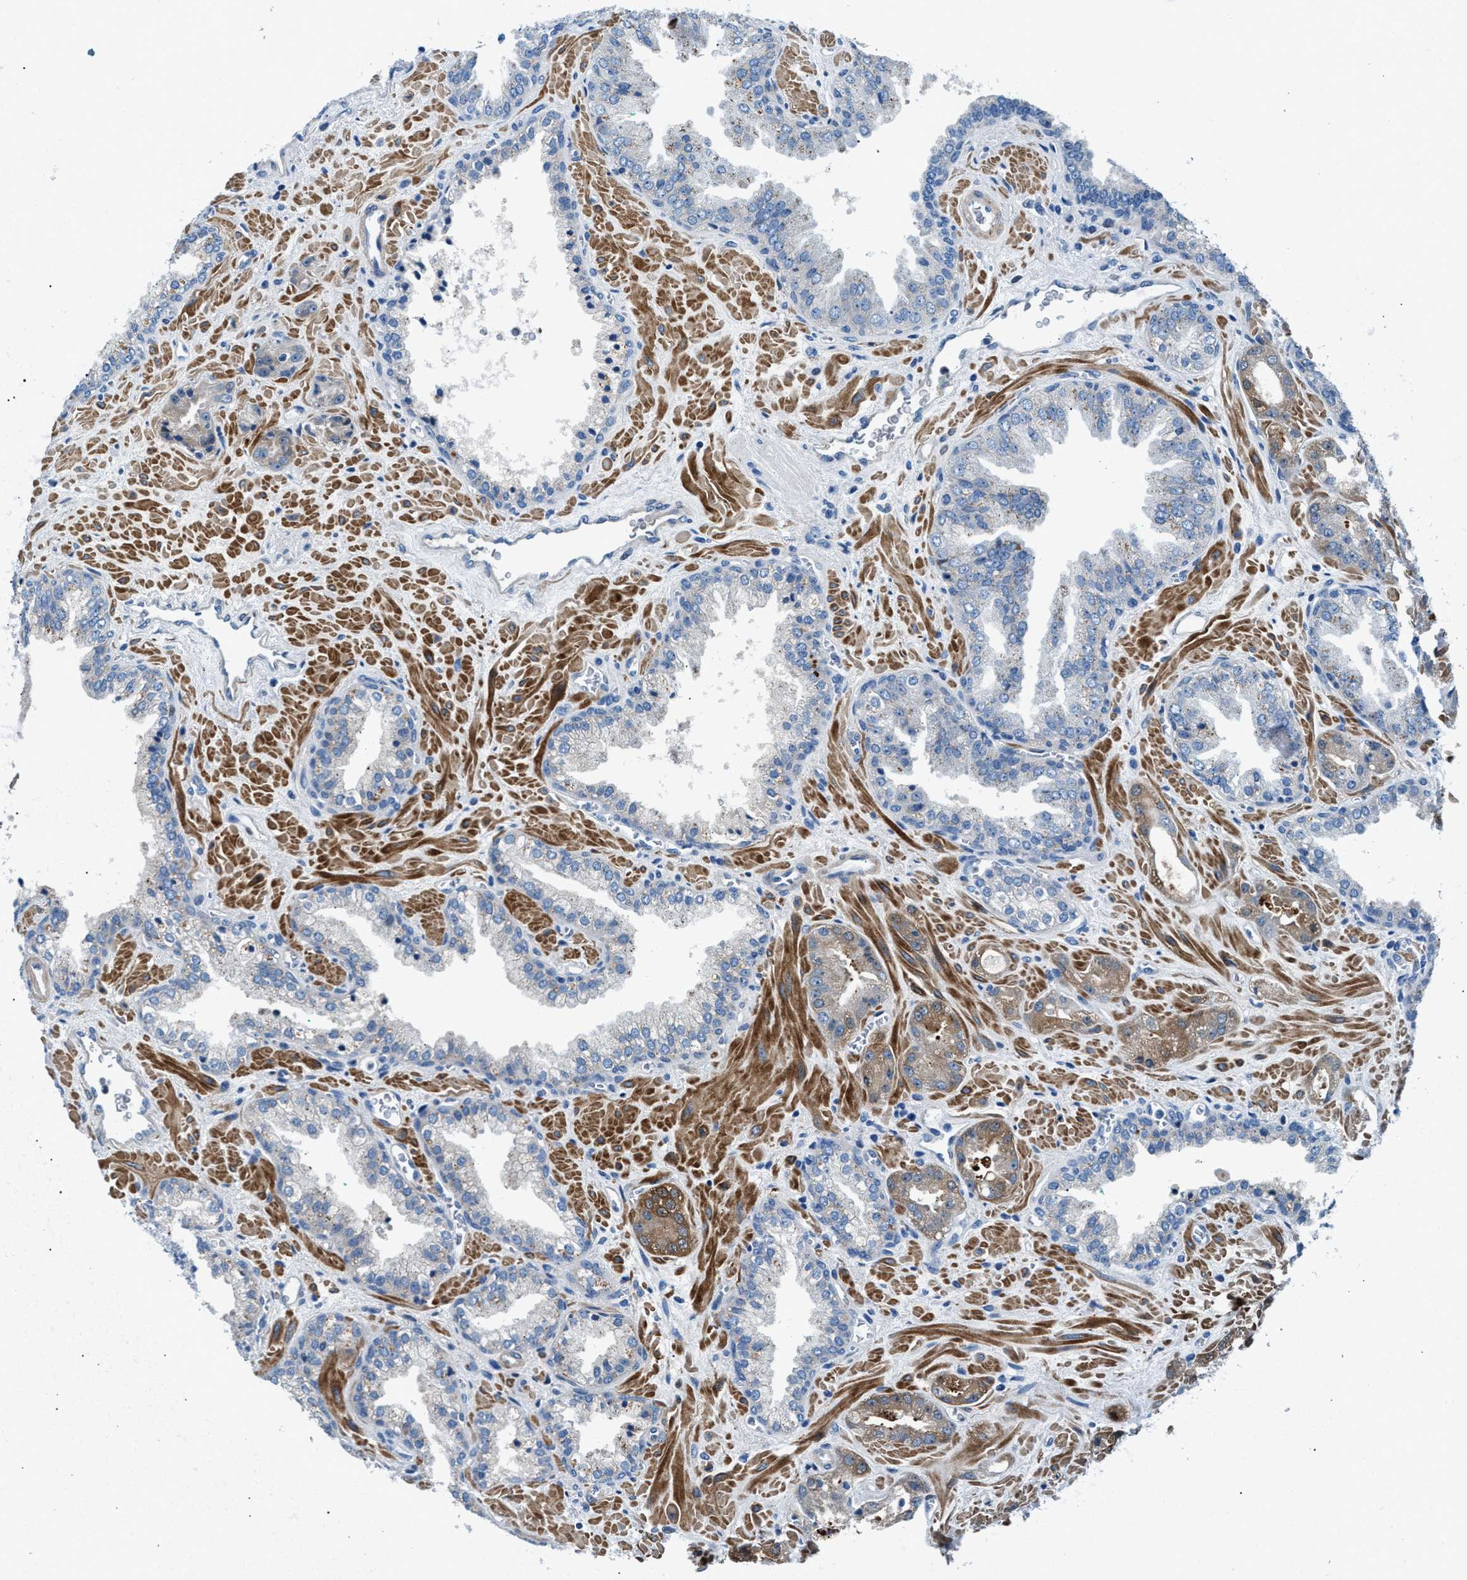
{"staining": {"intensity": "negative", "quantity": "none", "location": "none"}, "tissue": "prostate cancer", "cell_type": "Tumor cells", "image_type": "cancer", "snomed": [{"axis": "morphology", "description": "Adenocarcinoma, Low grade"}, {"axis": "topography", "description": "Prostate"}], "caption": "A high-resolution image shows immunohistochemistry (IHC) staining of low-grade adenocarcinoma (prostate), which displays no significant staining in tumor cells.", "gene": "CDRT4", "patient": {"sex": "male", "age": 71}}